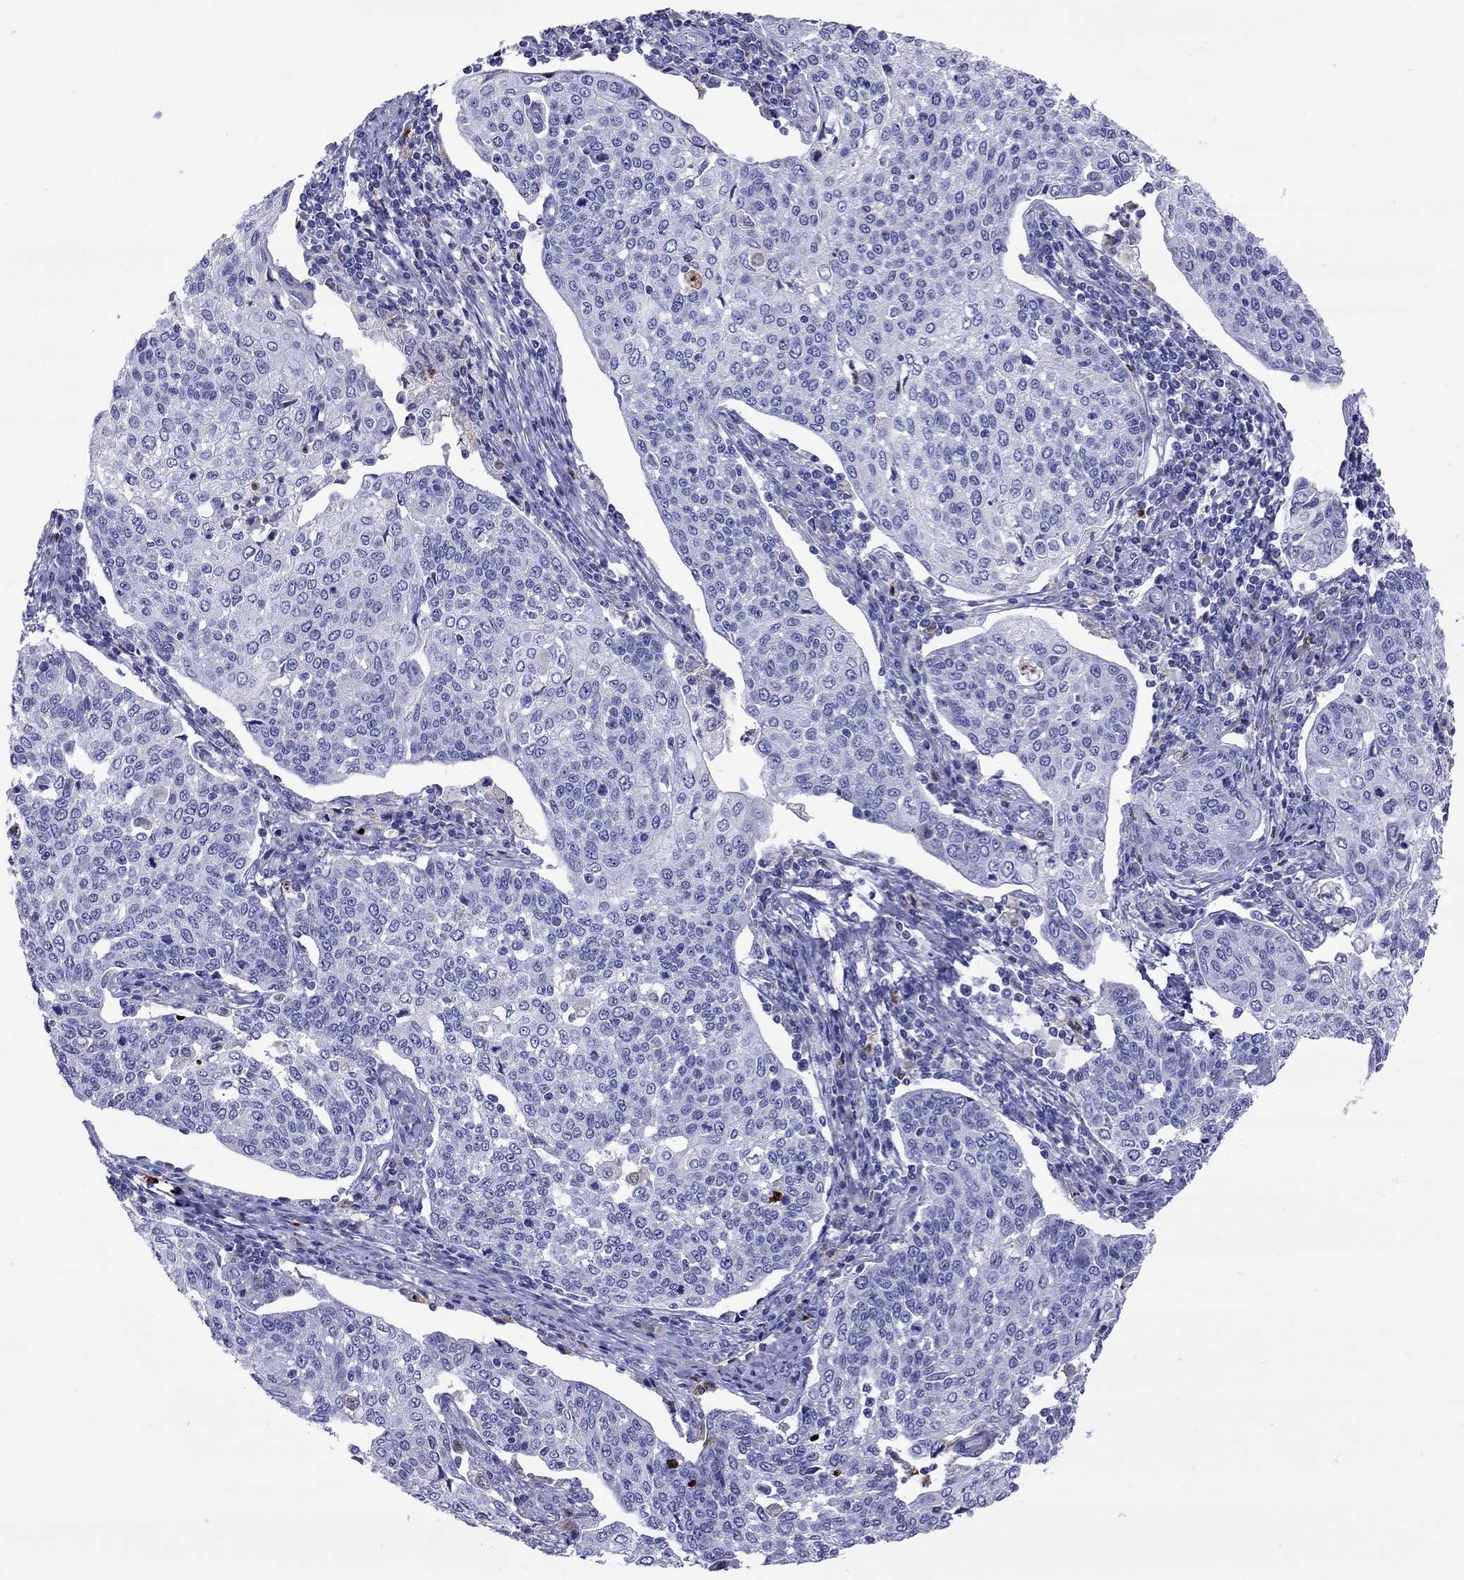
{"staining": {"intensity": "negative", "quantity": "none", "location": "none"}, "tissue": "cervical cancer", "cell_type": "Tumor cells", "image_type": "cancer", "snomed": [{"axis": "morphology", "description": "Squamous cell carcinoma, NOS"}, {"axis": "topography", "description": "Cervix"}], "caption": "Immunohistochemical staining of human cervical cancer (squamous cell carcinoma) displays no significant expression in tumor cells. (Stains: DAB (3,3'-diaminobenzidine) immunohistochemistry with hematoxylin counter stain, Microscopy: brightfield microscopy at high magnification).", "gene": "SERPINA3", "patient": {"sex": "female", "age": 34}}